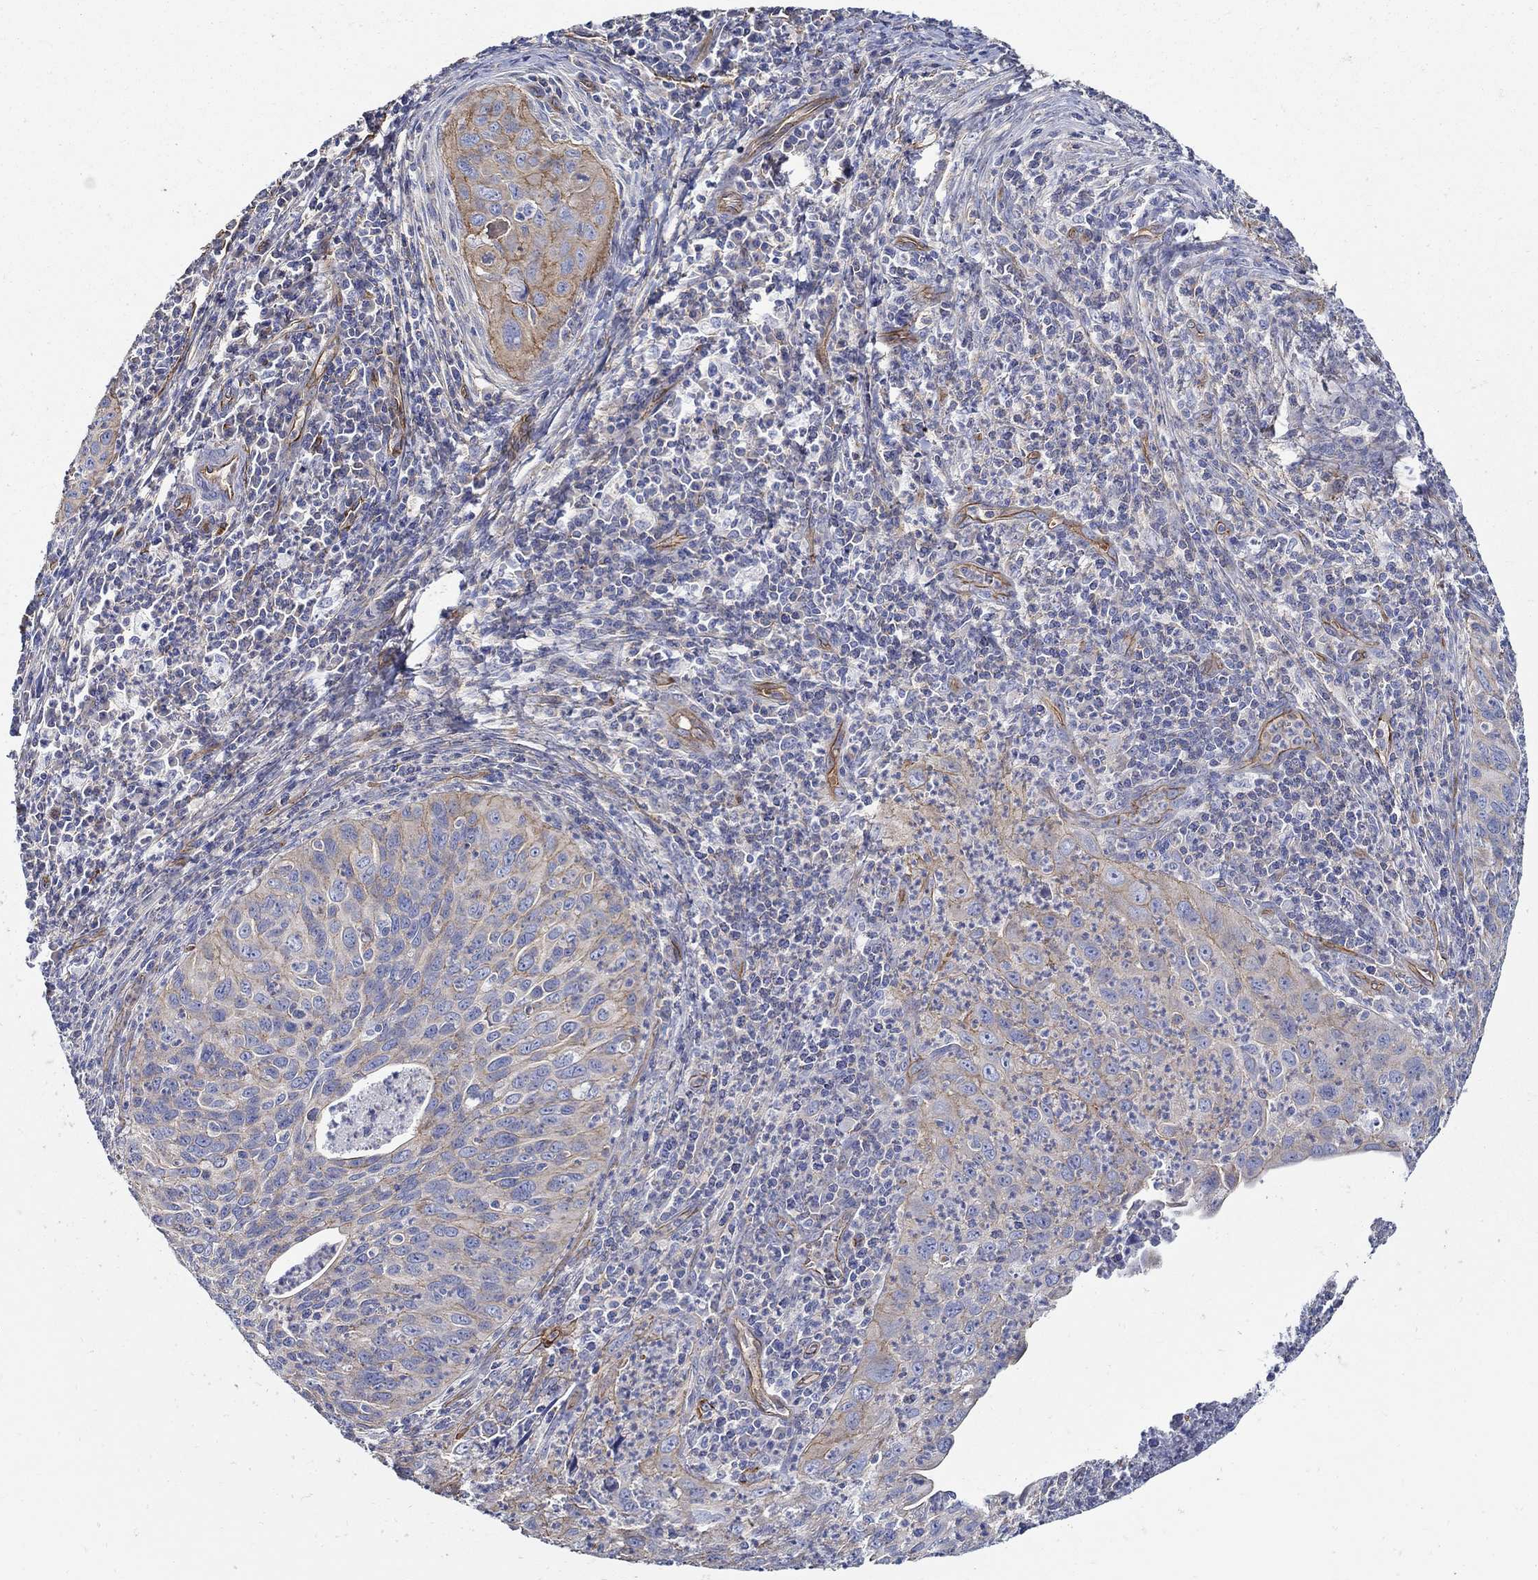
{"staining": {"intensity": "strong", "quantity": "<25%", "location": "cytoplasmic/membranous"}, "tissue": "cervical cancer", "cell_type": "Tumor cells", "image_type": "cancer", "snomed": [{"axis": "morphology", "description": "Squamous cell carcinoma, NOS"}, {"axis": "topography", "description": "Cervix"}], "caption": "Cervical cancer (squamous cell carcinoma) stained with a brown dye displays strong cytoplasmic/membranous positive positivity in approximately <25% of tumor cells.", "gene": "APBB3", "patient": {"sex": "female", "age": 26}}